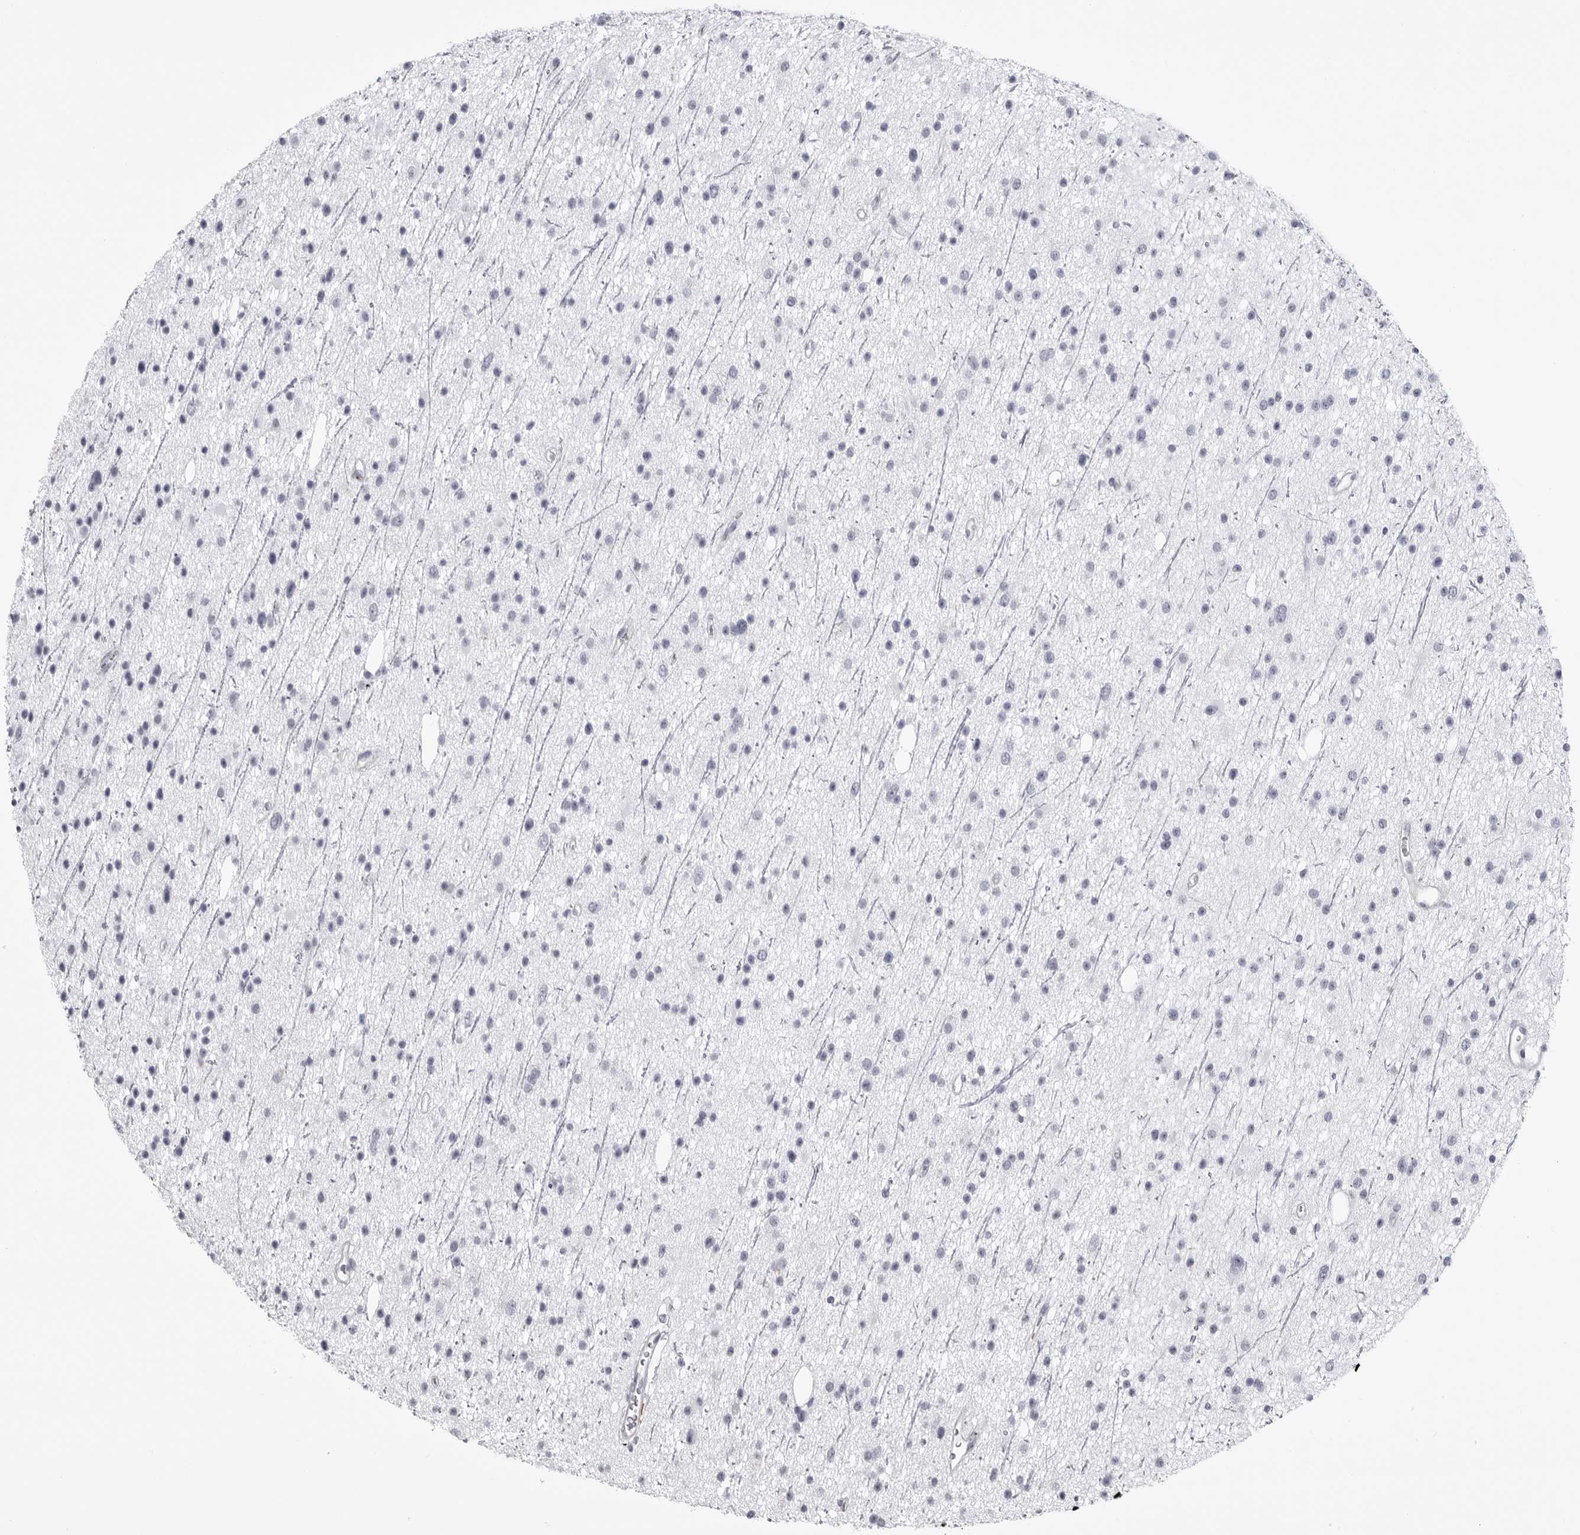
{"staining": {"intensity": "negative", "quantity": "none", "location": "none"}, "tissue": "glioma", "cell_type": "Tumor cells", "image_type": "cancer", "snomed": [{"axis": "morphology", "description": "Glioma, malignant, Low grade"}, {"axis": "topography", "description": "Cerebral cortex"}], "caption": "An immunohistochemistry photomicrograph of glioma is shown. There is no staining in tumor cells of glioma. (DAB (3,3'-diaminobenzidine) immunohistochemistry (IHC) with hematoxylin counter stain).", "gene": "COL26A1", "patient": {"sex": "female", "age": 39}}